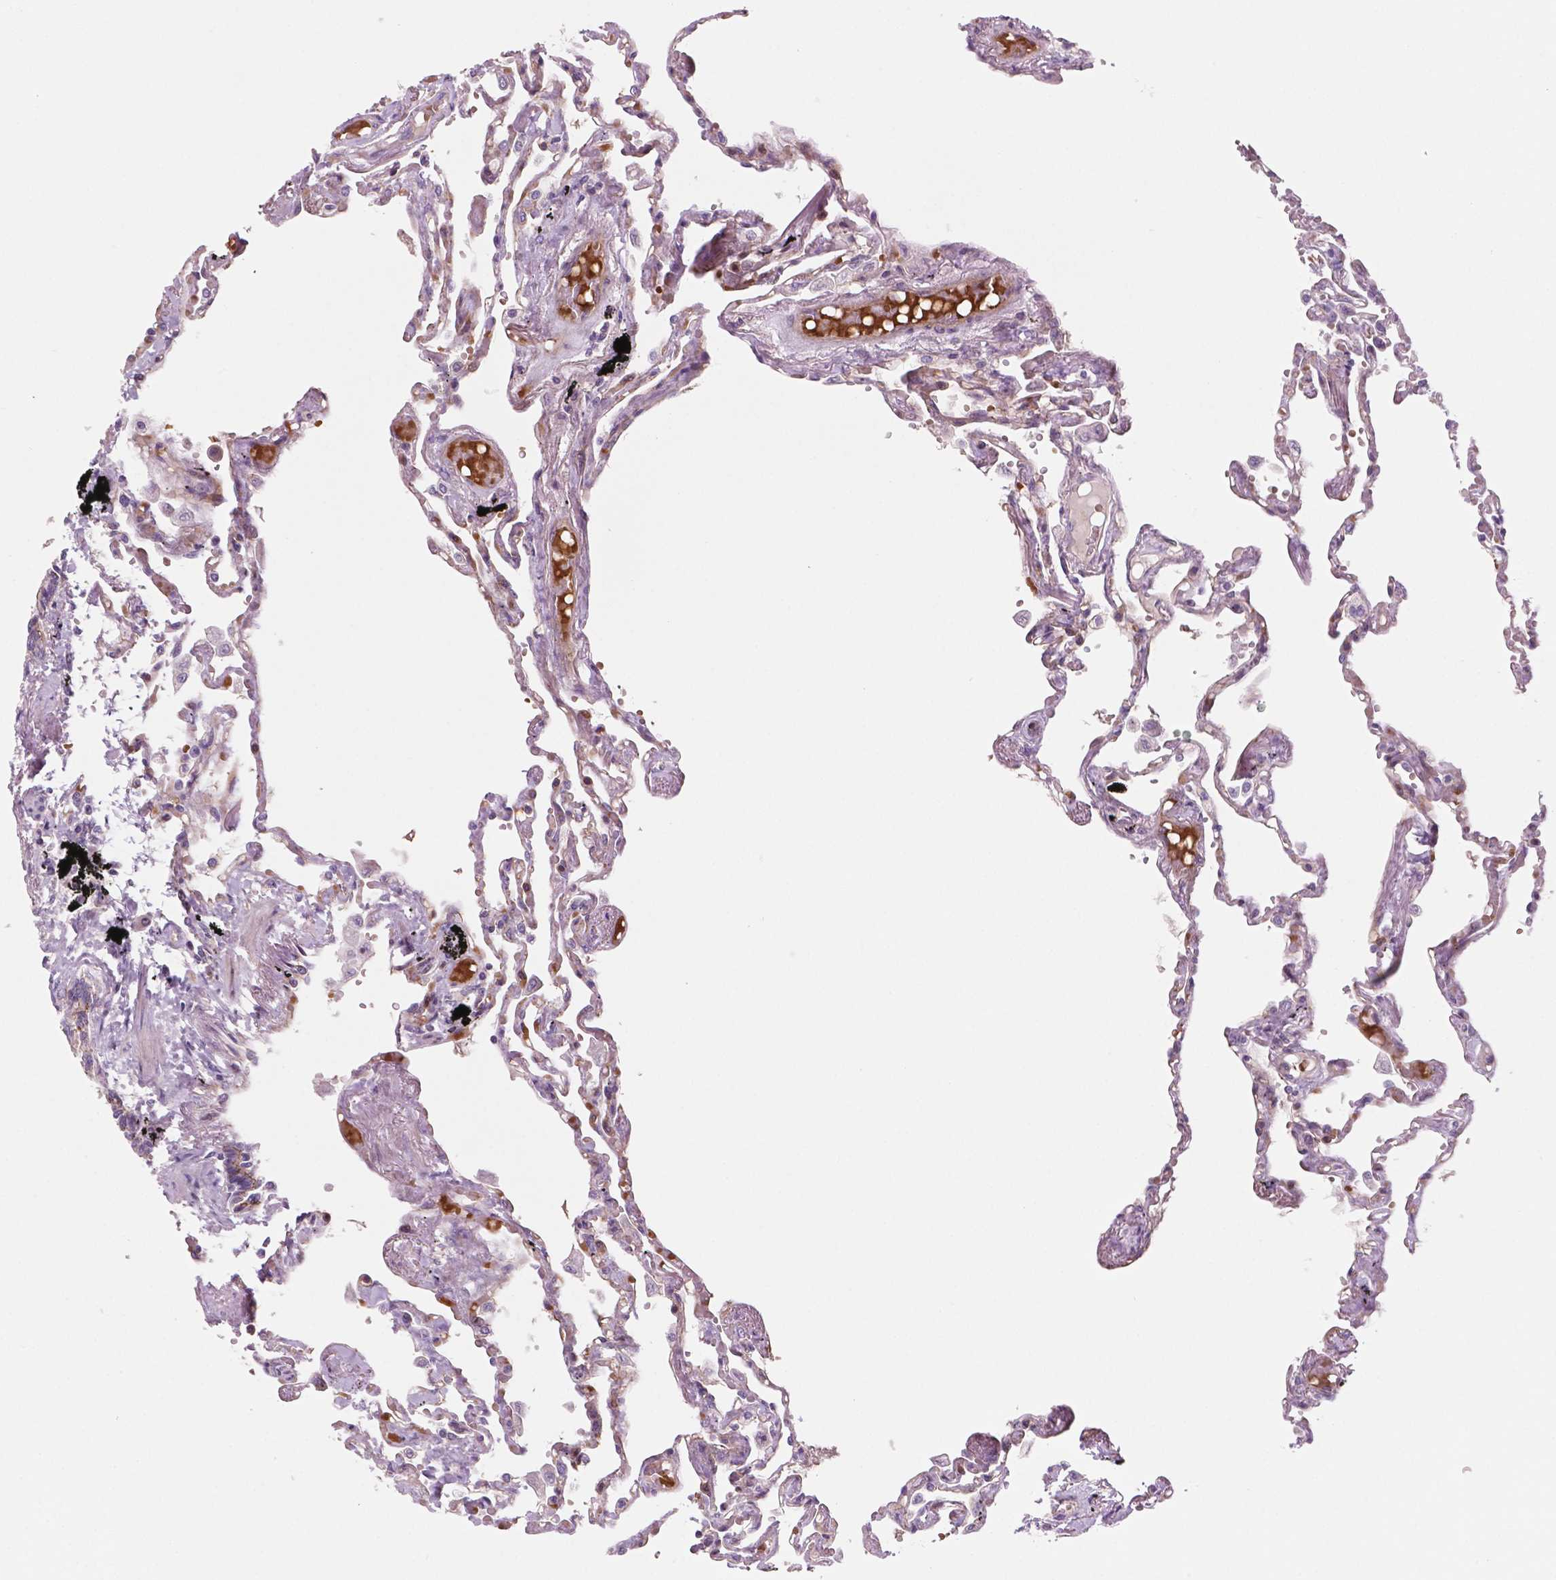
{"staining": {"intensity": "negative", "quantity": "none", "location": "none"}, "tissue": "lung", "cell_type": "Alveolar cells", "image_type": "normal", "snomed": [{"axis": "morphology", "description": "Normal tissue, NOS"}, {"axis": "morphology", "description": "Adenocarcinoma, NOS"}, {"axis": "topography", "description": "Cartilage tissue"}, {"axis": "topography", "description": "Lung"}], "caption": "The micrograph exhibits no significant expression in alveolar cells of lung. (Brightfield microscopy of DAB (3,3'-diaminobenzidine) immunohistochemistry at high magnification).", "gene": "RND3", "patient": {"sex": "female", "age": 67}}